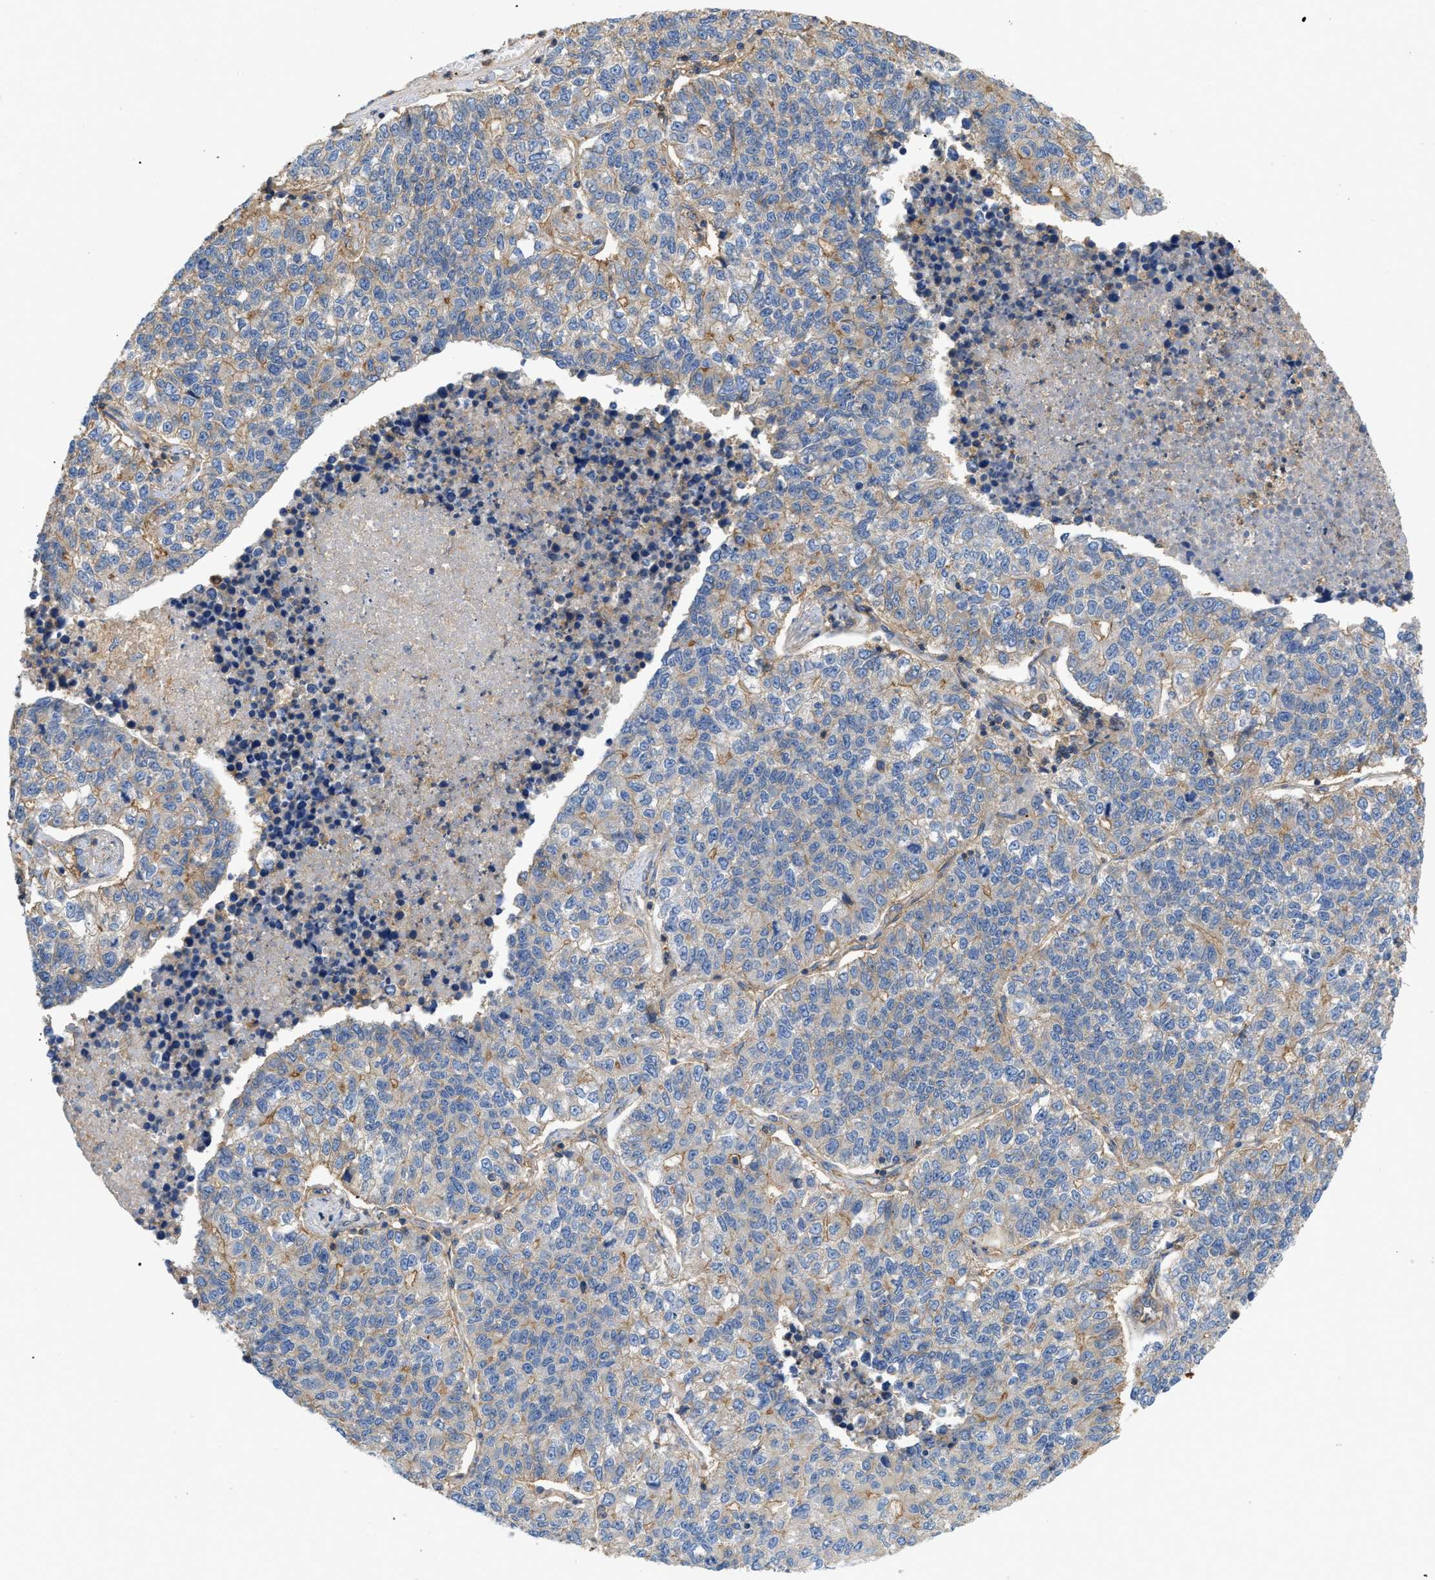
{"staining": {"intensity": "moderate", "quantity": "<25%", "location": "cytoplasmic/membranous"}, "tissue": "lung cancer", "cell_type": "Tumor cells", "image_type": "cancer", "snomed": [{"axis": "morphology", "description": "Adenocarcinoma, NOS"}, {"axis": "topography", "description": "Lung"}], "caption": "IHC micrograph of lung cancer stained for a protein (brown), which exhibits low levels of moderate cytoplasmic/membranous staining in approximately <25% of tumor cells.", "gene": "GNB4", "patient": {"sex": "male", "age": 49}}